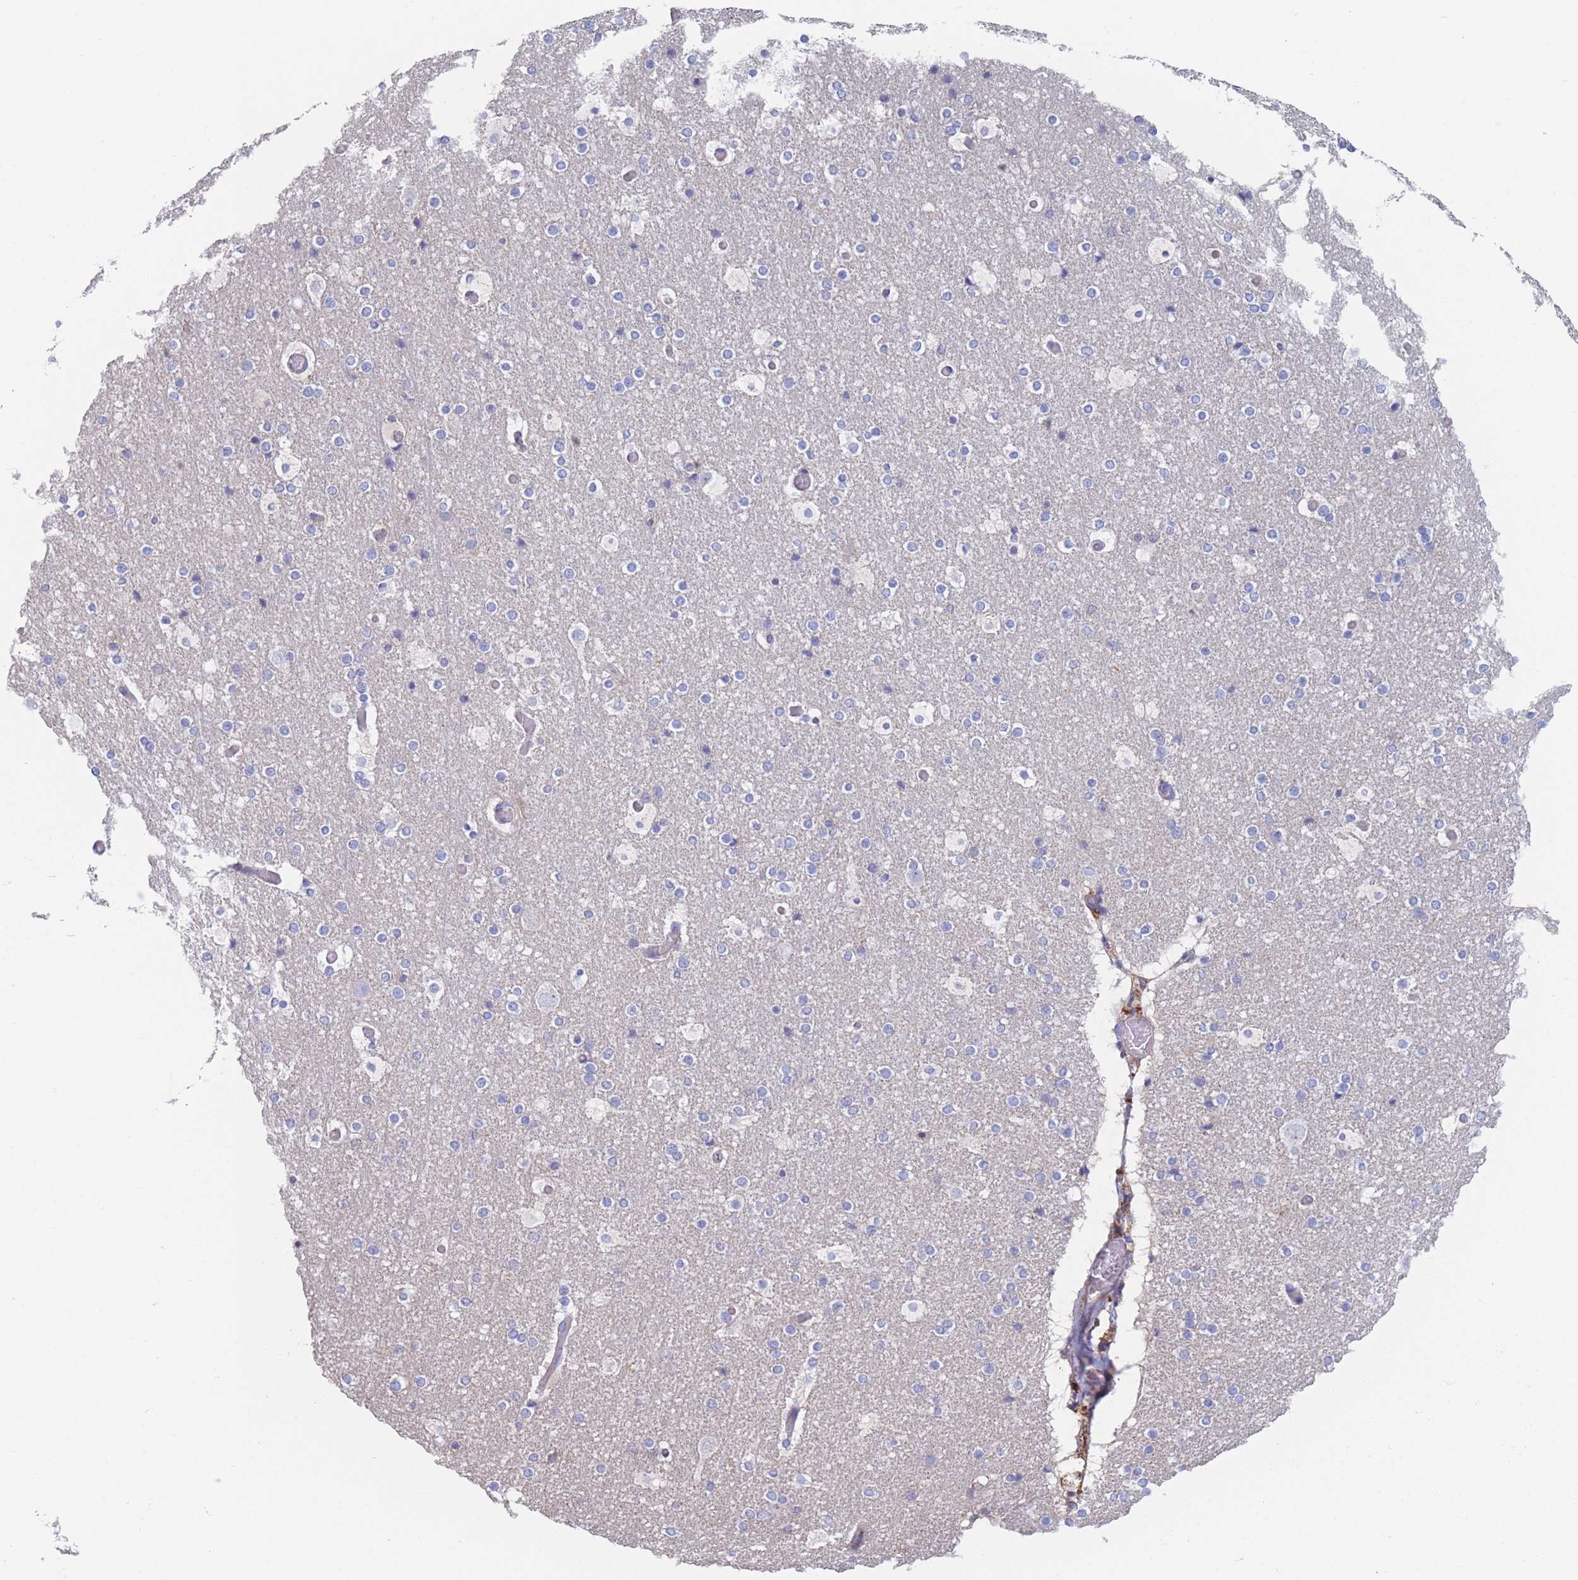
{"staining": {"intensity": "moderate", "quantity": "<25%", "location": "cytoplasmic/membranous"}, "tissue": "cerebral cortex", "cell_type": "Endothelial cells", "image_type": "normal", "snomed": [{"axis": "morphology", "description": "Normal tissue, NOS"}, {"axis": "topography", "description": "Cerebral cortex"}], "caption": "Normal cerebral cortex was stained to show a protein in brown. There is low levels of moderate cytoplasmic/membranous staining in approximately <25% of endothelial cells.", "gene": "ADH1A", "patient": {"sex": "male", "age": 57}}